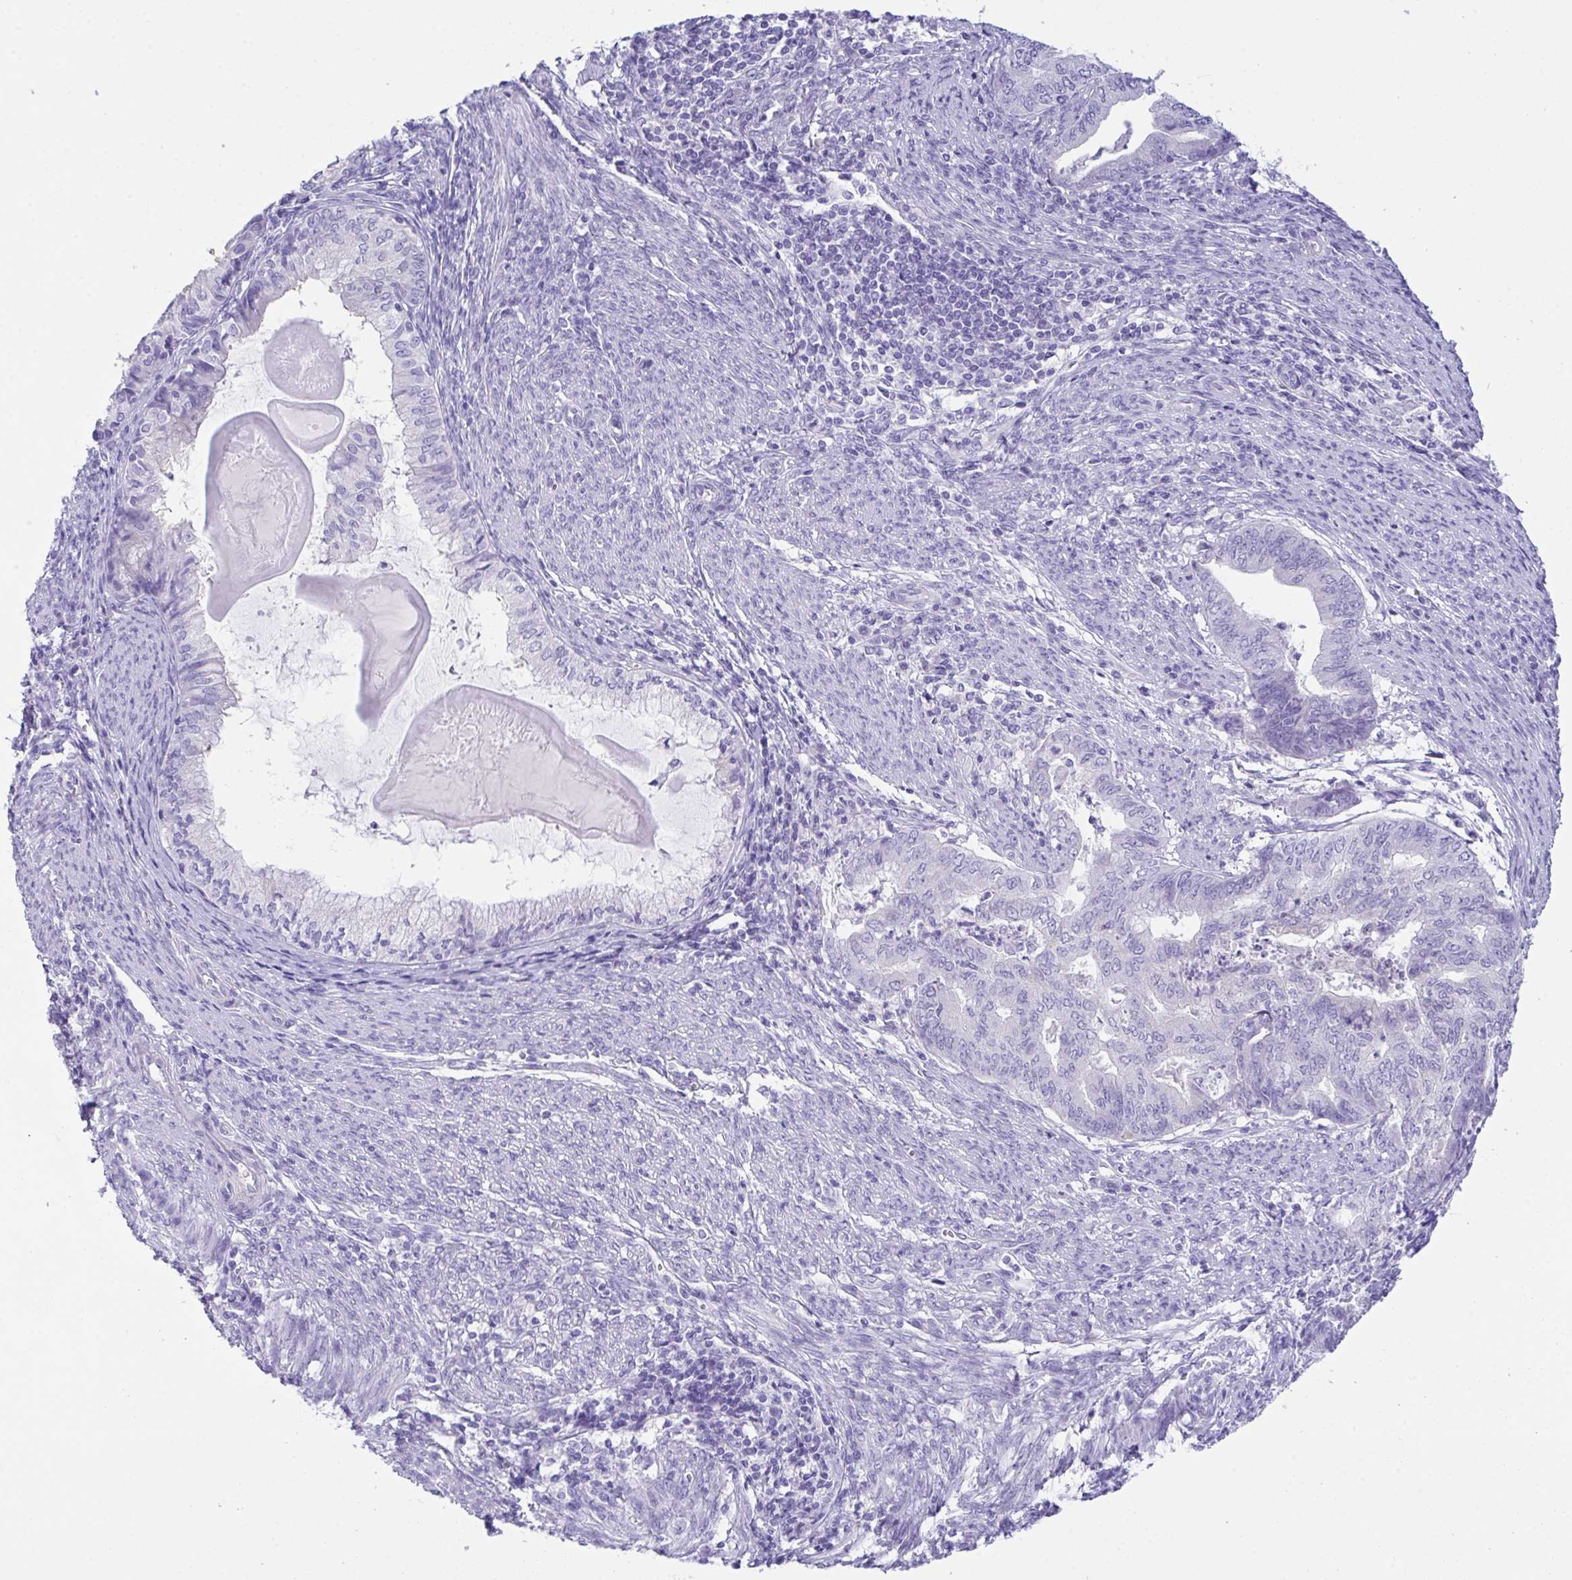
{"staining": {"intensity": "negative", "quantity": "none", "location": "none"}, "tissue": "endometrial cancer", "cell_type": "Tumor cells", "image_type": "cancer", "snomed": [{"axis": "morphology", "description": "Adenocarcinoma, NOS"}, {"axis": "topography", "description": "Endometrium"}], "caption": "This is an IHC micrograph of endometrial adenocarcinoma. There is no staining in tumor cells.", "gene": "TMEM106B", "patient": {"sex": "female", "age": 79}}